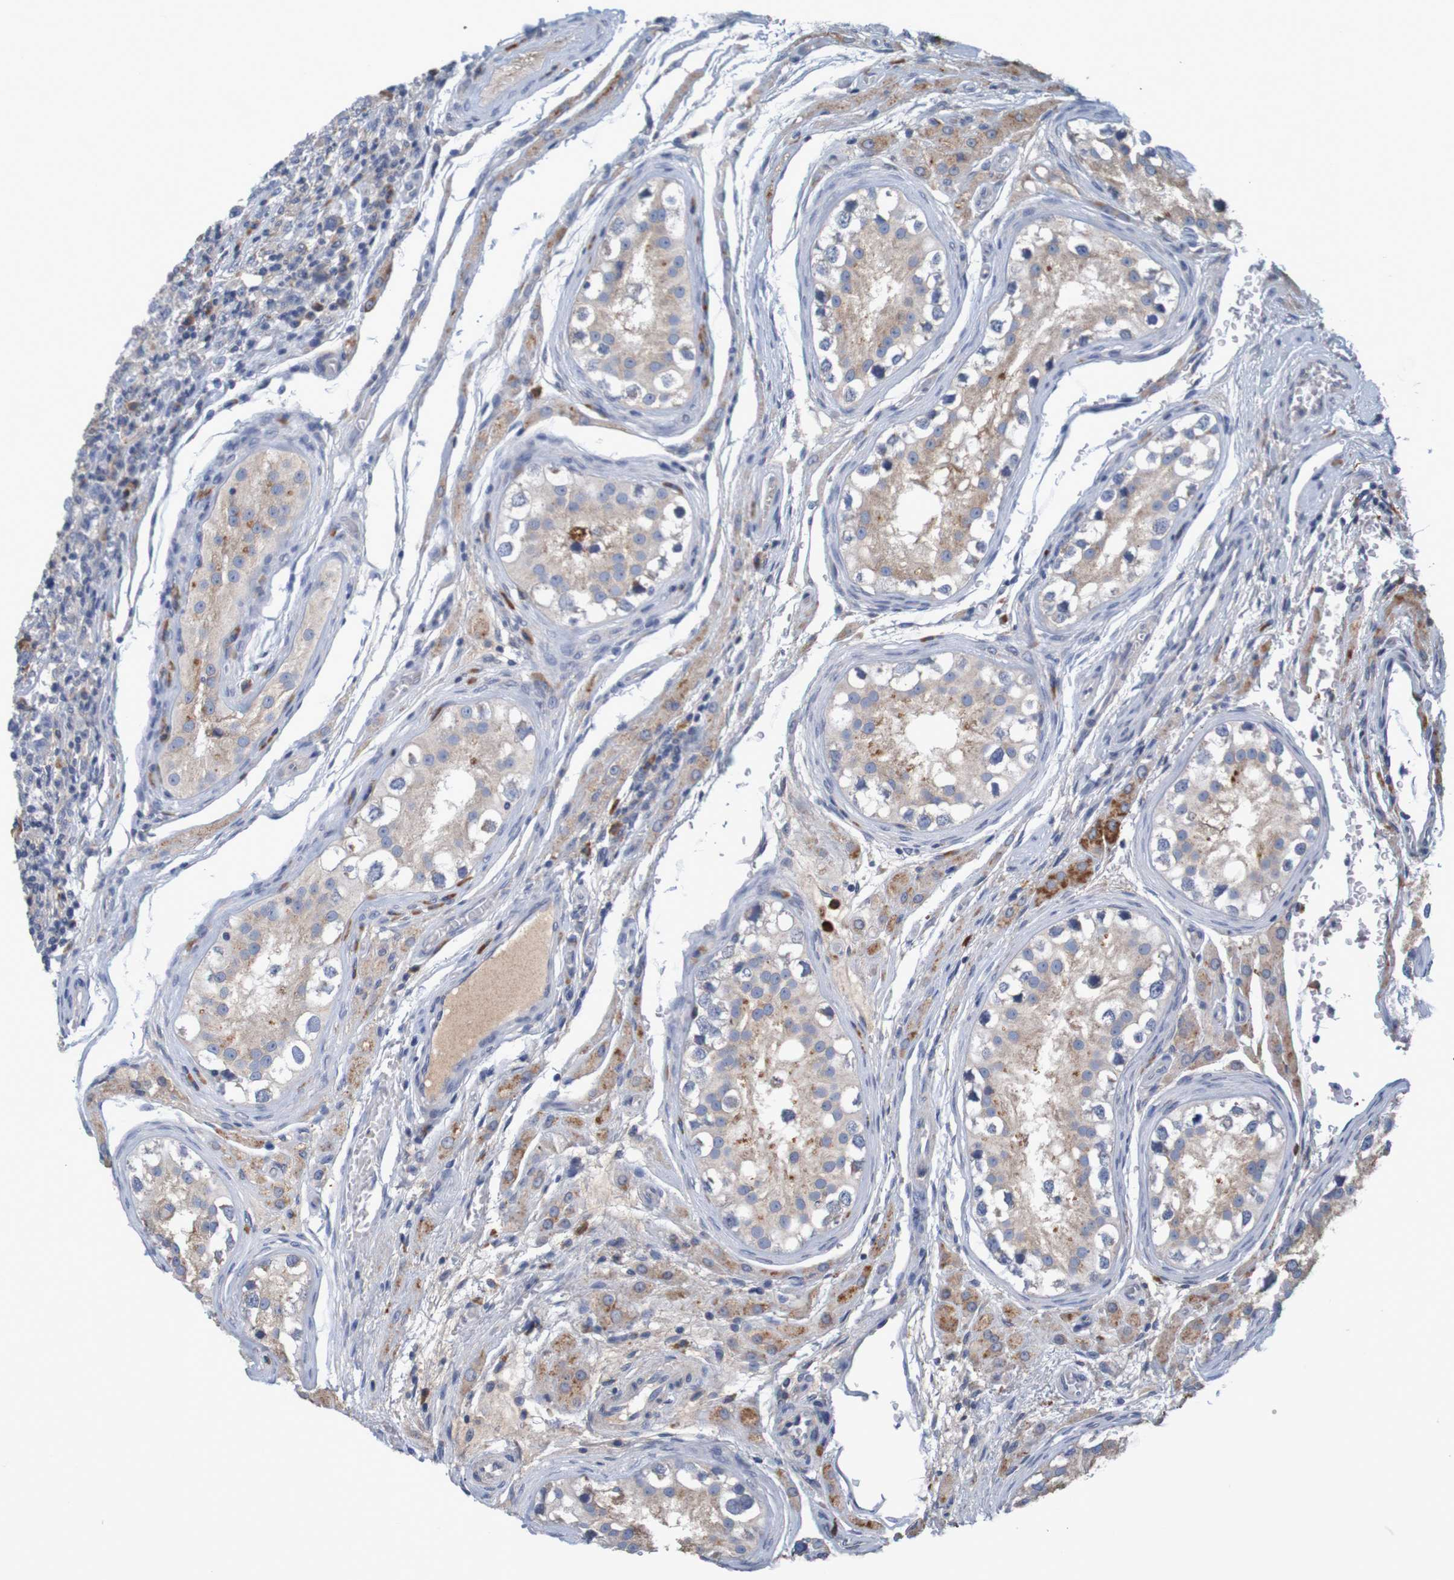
{"staining": {"intensity": "moderate", "quantity": "<25%", "location": "cytoplasmic/membranous"}, "tissue": "testis cancer", "cell_type": "Tumor cells", "image_type": "cancer", "snomed": [{"axis": "morphology", "description": "Carcinoma, Embryonal, NOS"}, {"axis": "topography", "description": "Testis"}], "caption": "Testis cancer tissue exhibits moderate cytoplasmic/membranous staining in about <25% of tumor cells", "gene": "LTA", "patient": {"sex": "male", "age": 21}}